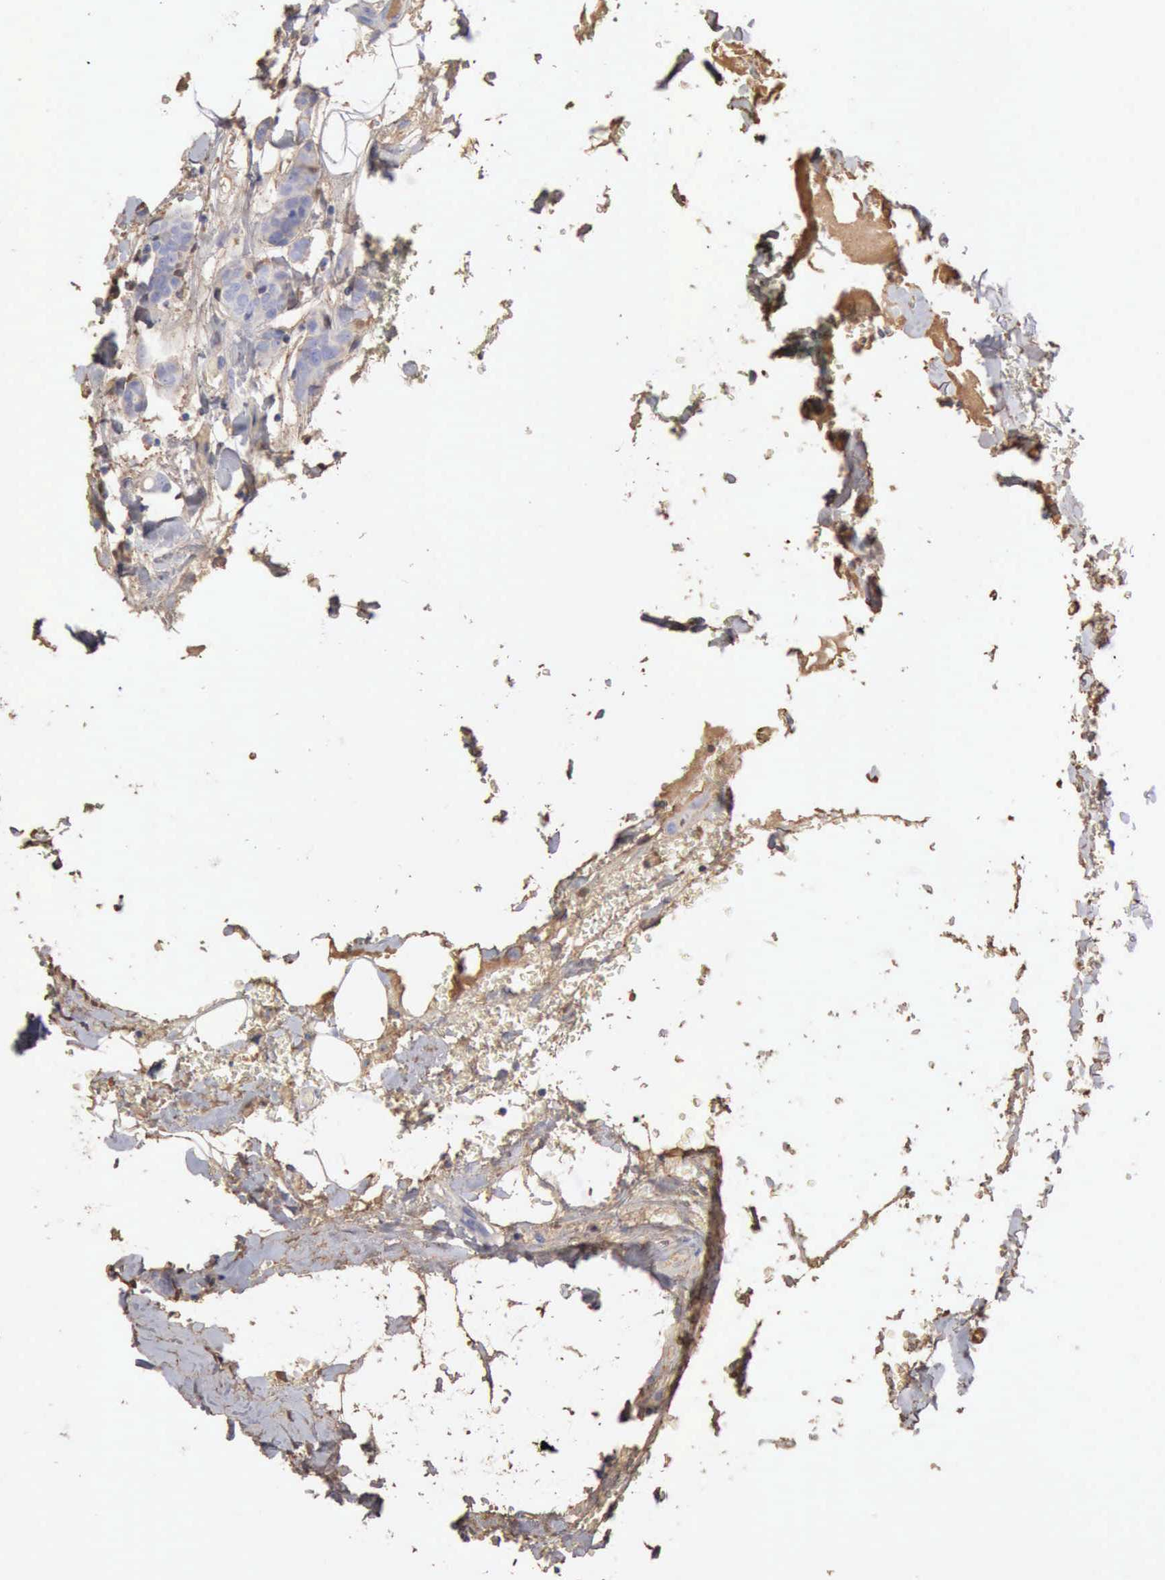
{"staining": {"intensity": "weak", "quantity": "<25%", "location": "cytoplasmic/membranous,nuclear"}, "tissue": "breast cancer", "cell_type": "Tumor cells", "image_type": "cancer", "snomed": [{"axis": "morphology", "description": "Lobular carcinoma"}, {"axis": "topography", "description": "Breast"}], "caption": "Tumor cells are negative for protein expression in human breast cancer.", "gene": "SERPINA1", "patient": {"sex": "female", "age": 60}}